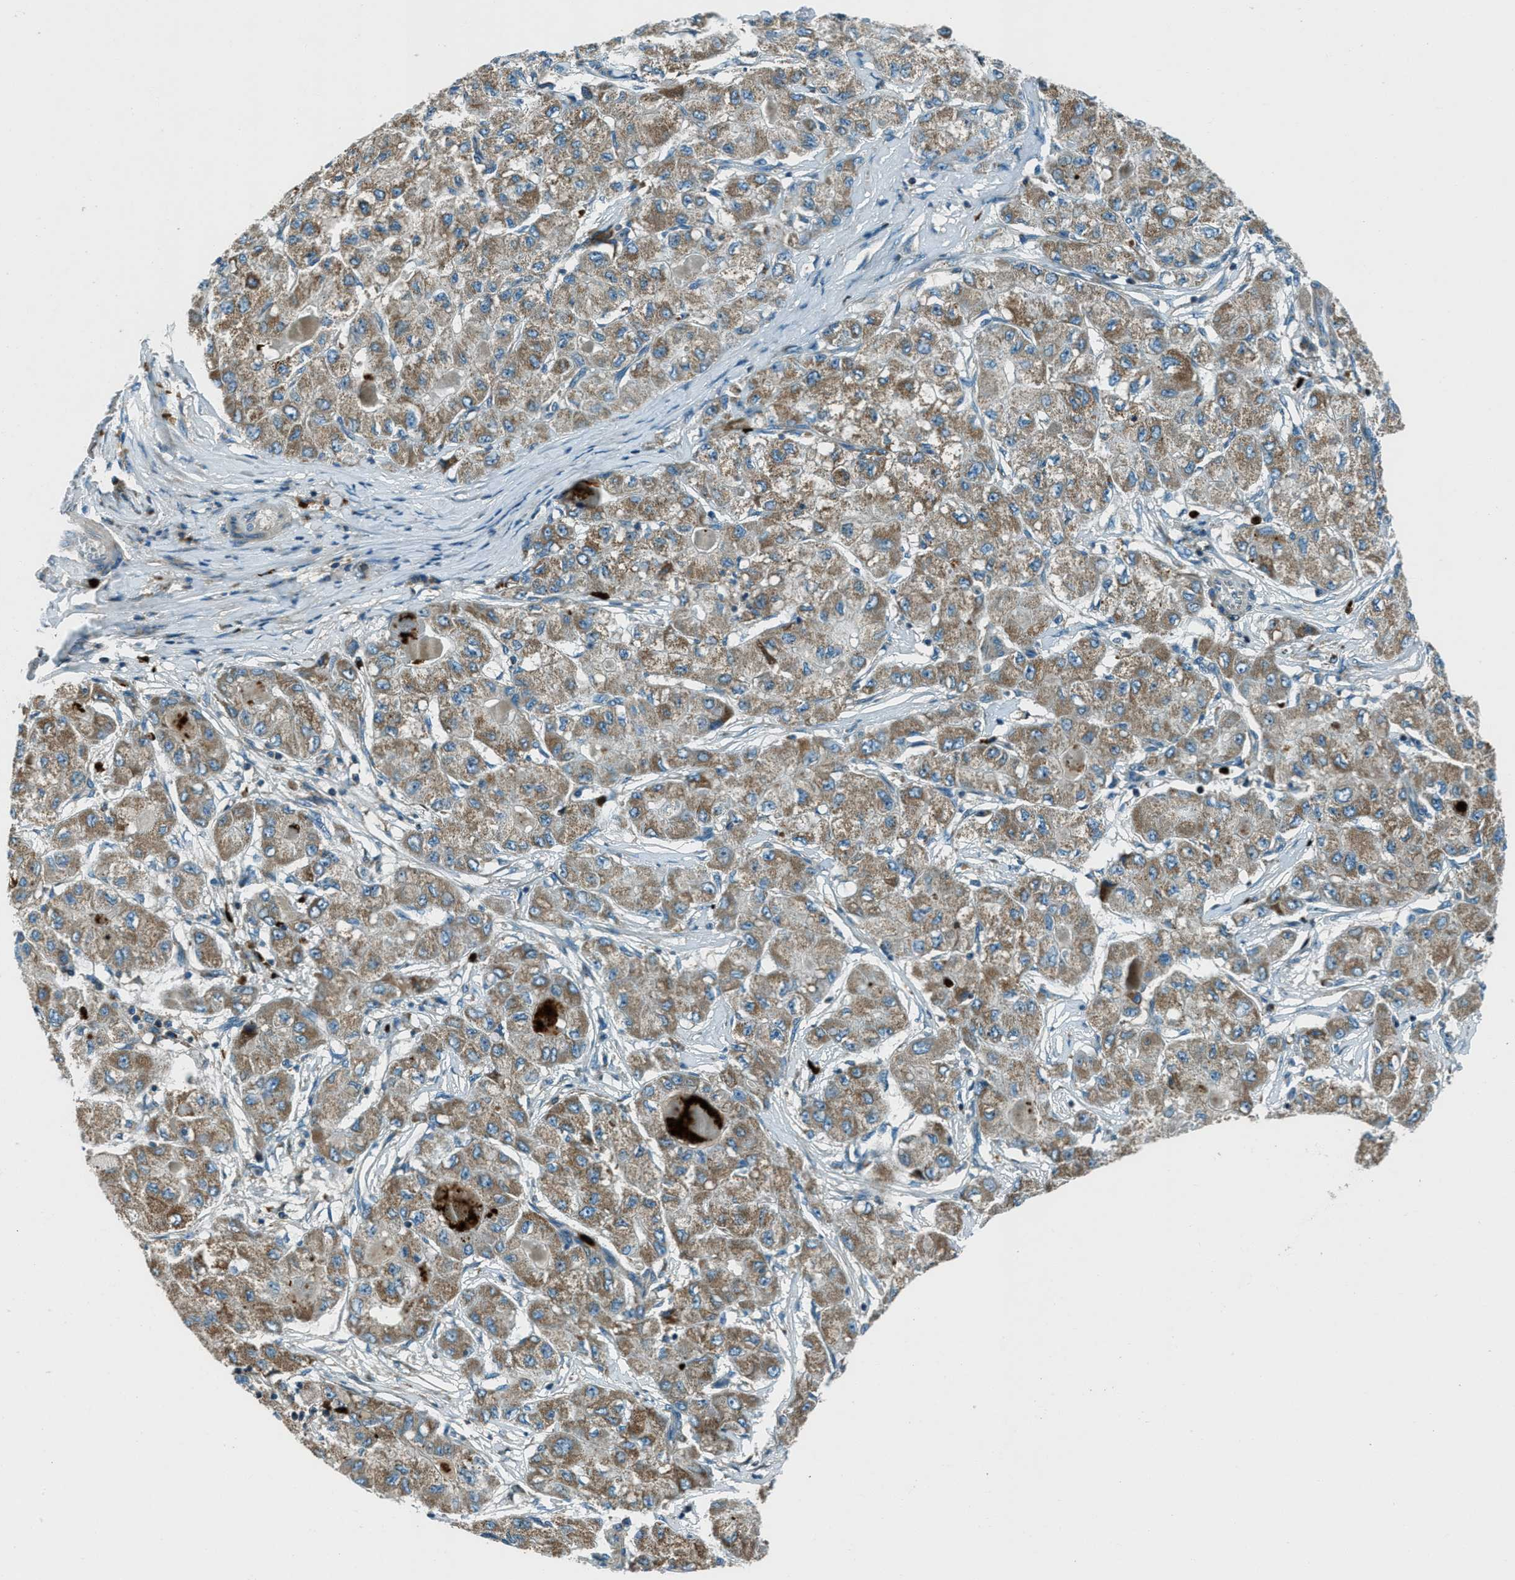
{"staining": {"intensity": "moderate", "quantity": ">75%", "location": "cytoplasmic/membranous"}, "tissue": "liver cancer", "cell_type": "Tumor cells", "image_type": "cancer", "snomed": [{"axis": "morphology", "description": "Carcinoma, Hepatocellular, NOS"}, {"axis": "topography", "description": "Liver"}], "caption": "A photomicrograph showing moderate cytoplasmic/membranous expression in about >75% of tumor cells in liver cancer (hepatocellular carcinoma), as visualized by brown immunohistochemical staining.", "gene": "FAR1", "patient": {"sex": "male", "age": 80}}